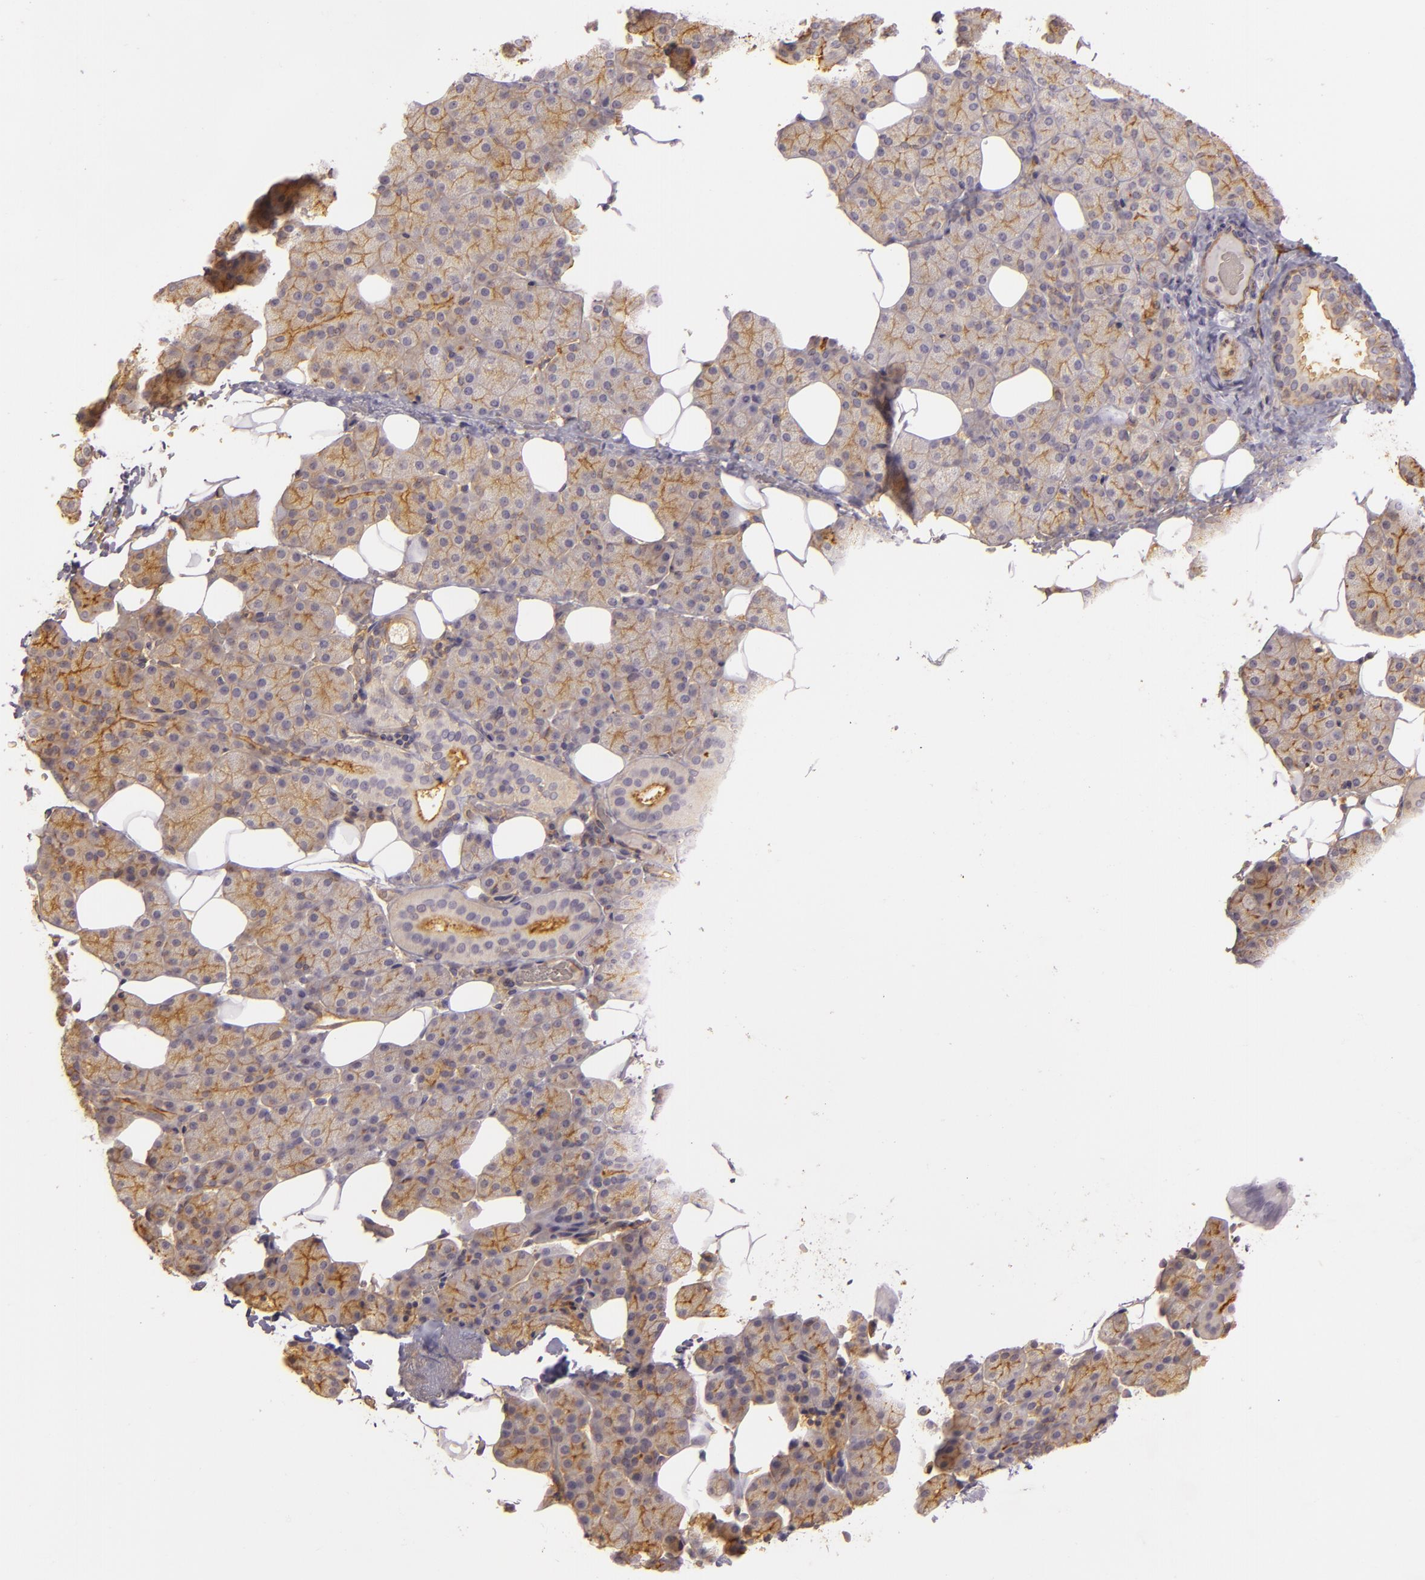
{"staining": {"intensity": "moderate", "quantity": "25%-75%", "location": "cytoplasmic/membranous"}, "tissue": "salivary gland", "cell_type": "Glandular cells", "image_type": "normal", "snomed": [{"axis": "morphology", "description": "Normal tissue, NOS"}, {"axis": "topography", "description": "Lymph node"}, {"axis": "topography", "description": "Salivary gland"}], "caption": "Protein staining of unremarkable salivary gland displays moderate cytoplasmic/membranous expression in approximately 25%-75% of glandular cells. The staining was performed using DAB, with brown indicating positive protein expression. Nuclei are stained blue with hematoxylin.", "gene": "CD59", "patient": {"sex": "male", "age": 8}}